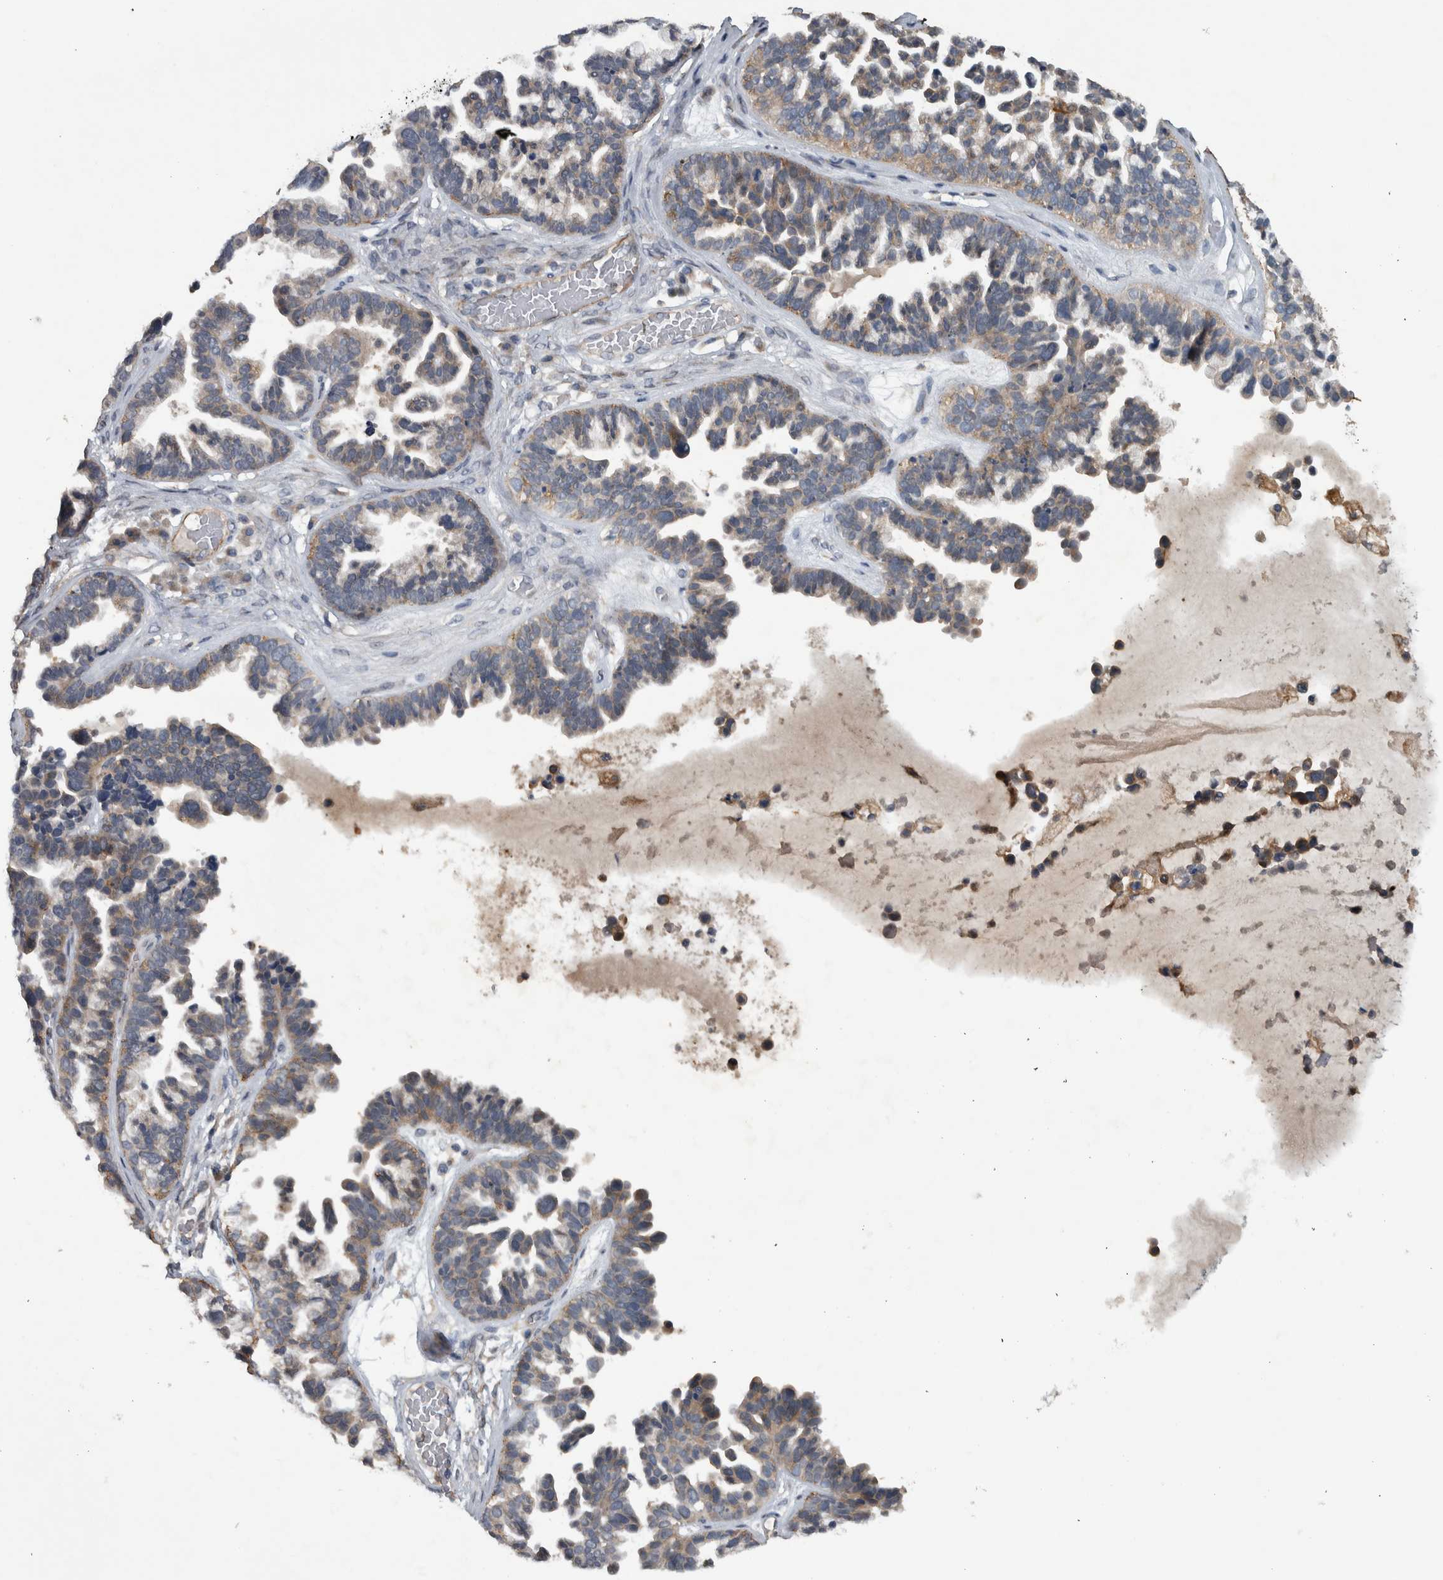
{"staining": {"intensity": "weak", "quantity": ">75%", "location": "cytoplasmic/membranous"}, "tissue": "ovarian cancer", "cell_type": "Tumor cells", "image_type": "cancer", "snomed": [{"axis": "morphology", "description": "Cystadenocarcinoma, serous, NOS"}, {"axis": "topography", "description": "Ovary"}], "caption": "There is low levels of weak cytoplasmic/membranous expression in tumor cells of ovarian serous cystadenocarcinoma, as demonstrated by immunohistochemical staining (brown color).", "gene": "NT5C2", "patient": {"sex": "female", "age": 56}}